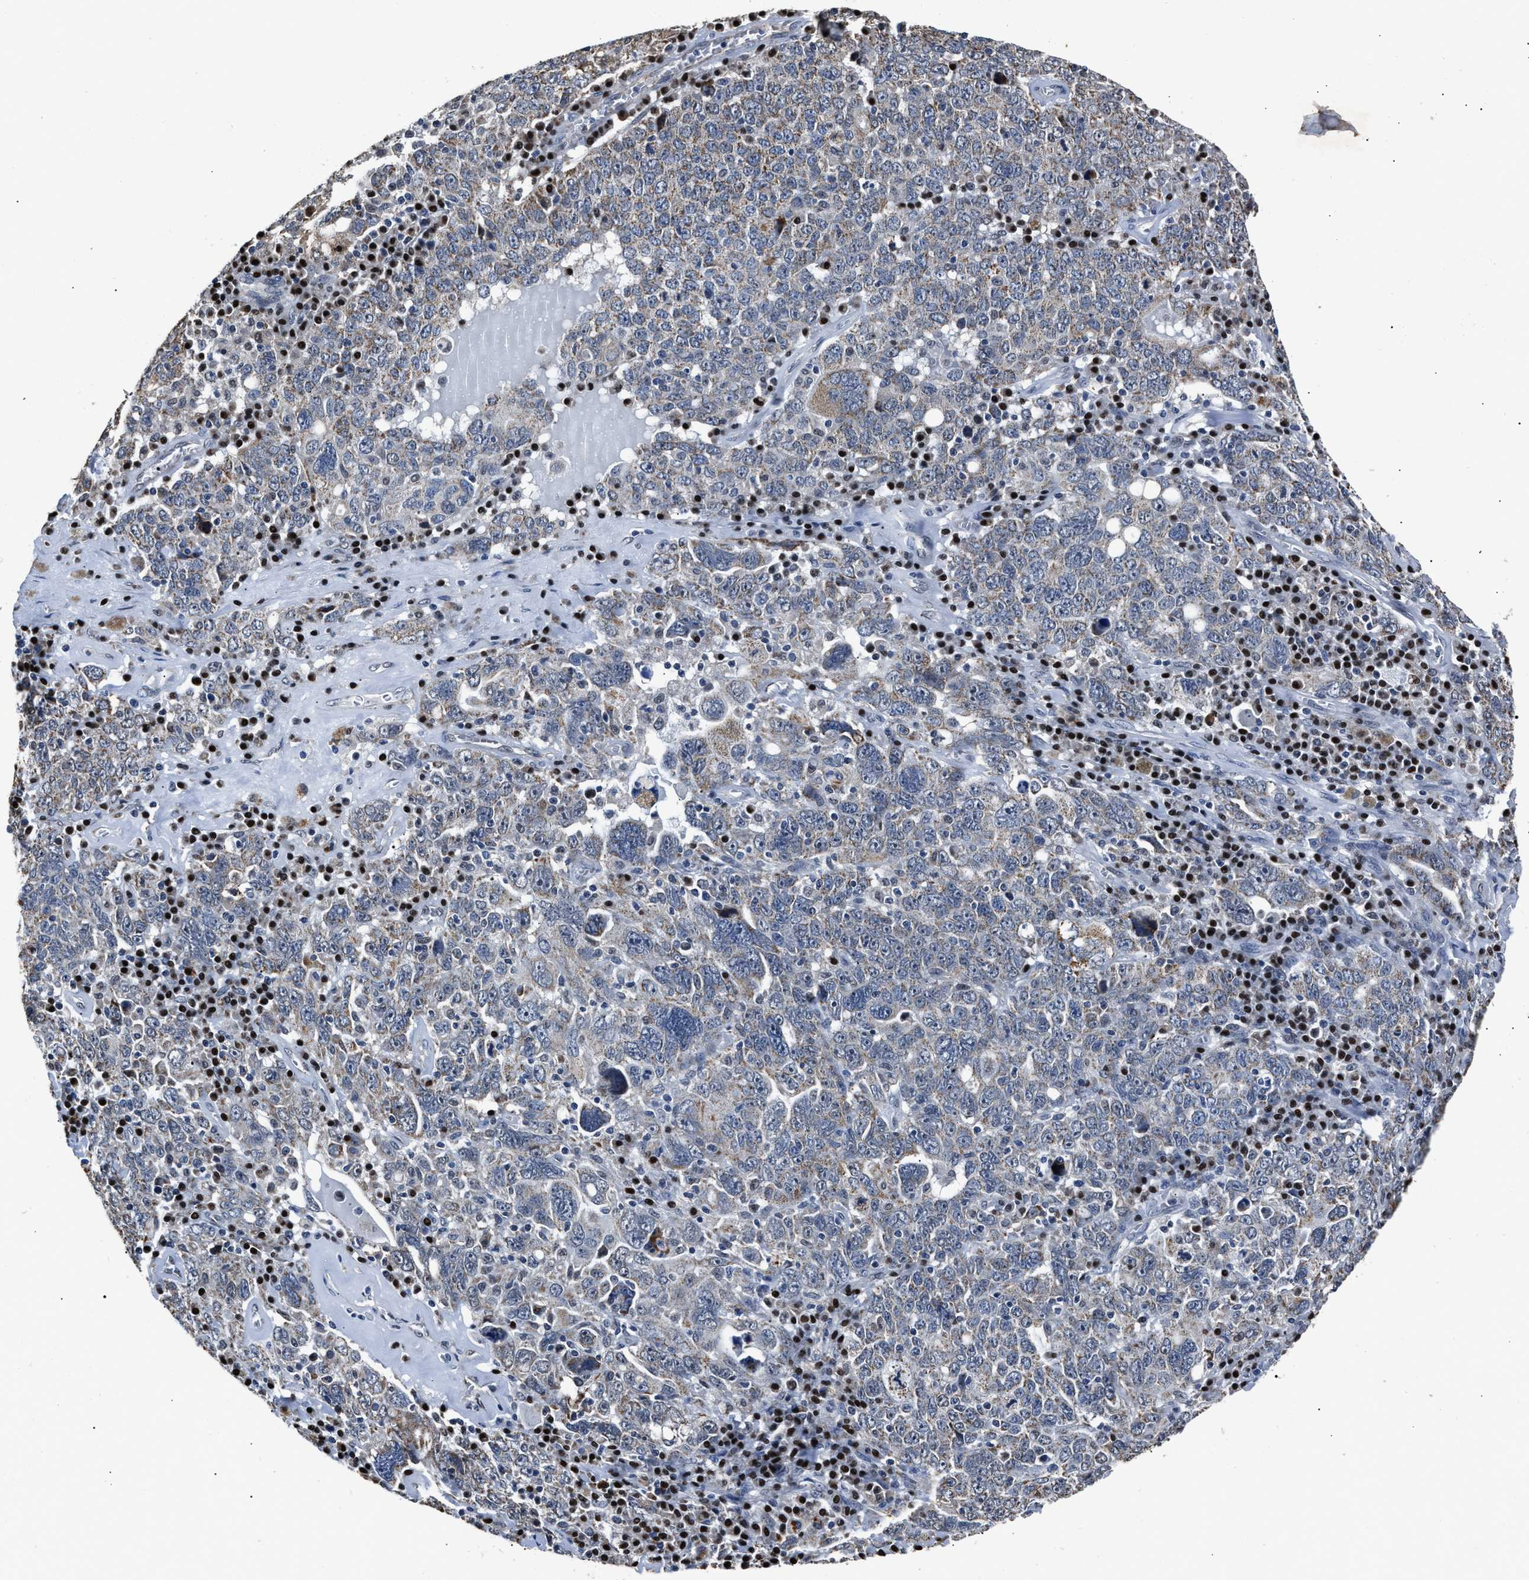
{"staining": {"intensity": "weak", "quantity": "25%-75%", "location": "cytoplasmic/membranous"}, "tissue": "ovarian cancer", "cell_type": "Tumor cells", "image_type": "cancer", "snomed": [{"axis": "morphology", "description": "Carcinoma, endometroid"}, {"axis": "topography", "description": "Ovary"}], "caption": "This photomicrograph demonstrates immunohistochemistry staining of human ovarian endometroid carcinoma, with low weak cytoplasmic/membranous expression in about 25%-75% of tumor cells.", "gene": "NSUN5", "patient": {"sex": "female", "age": 62}}